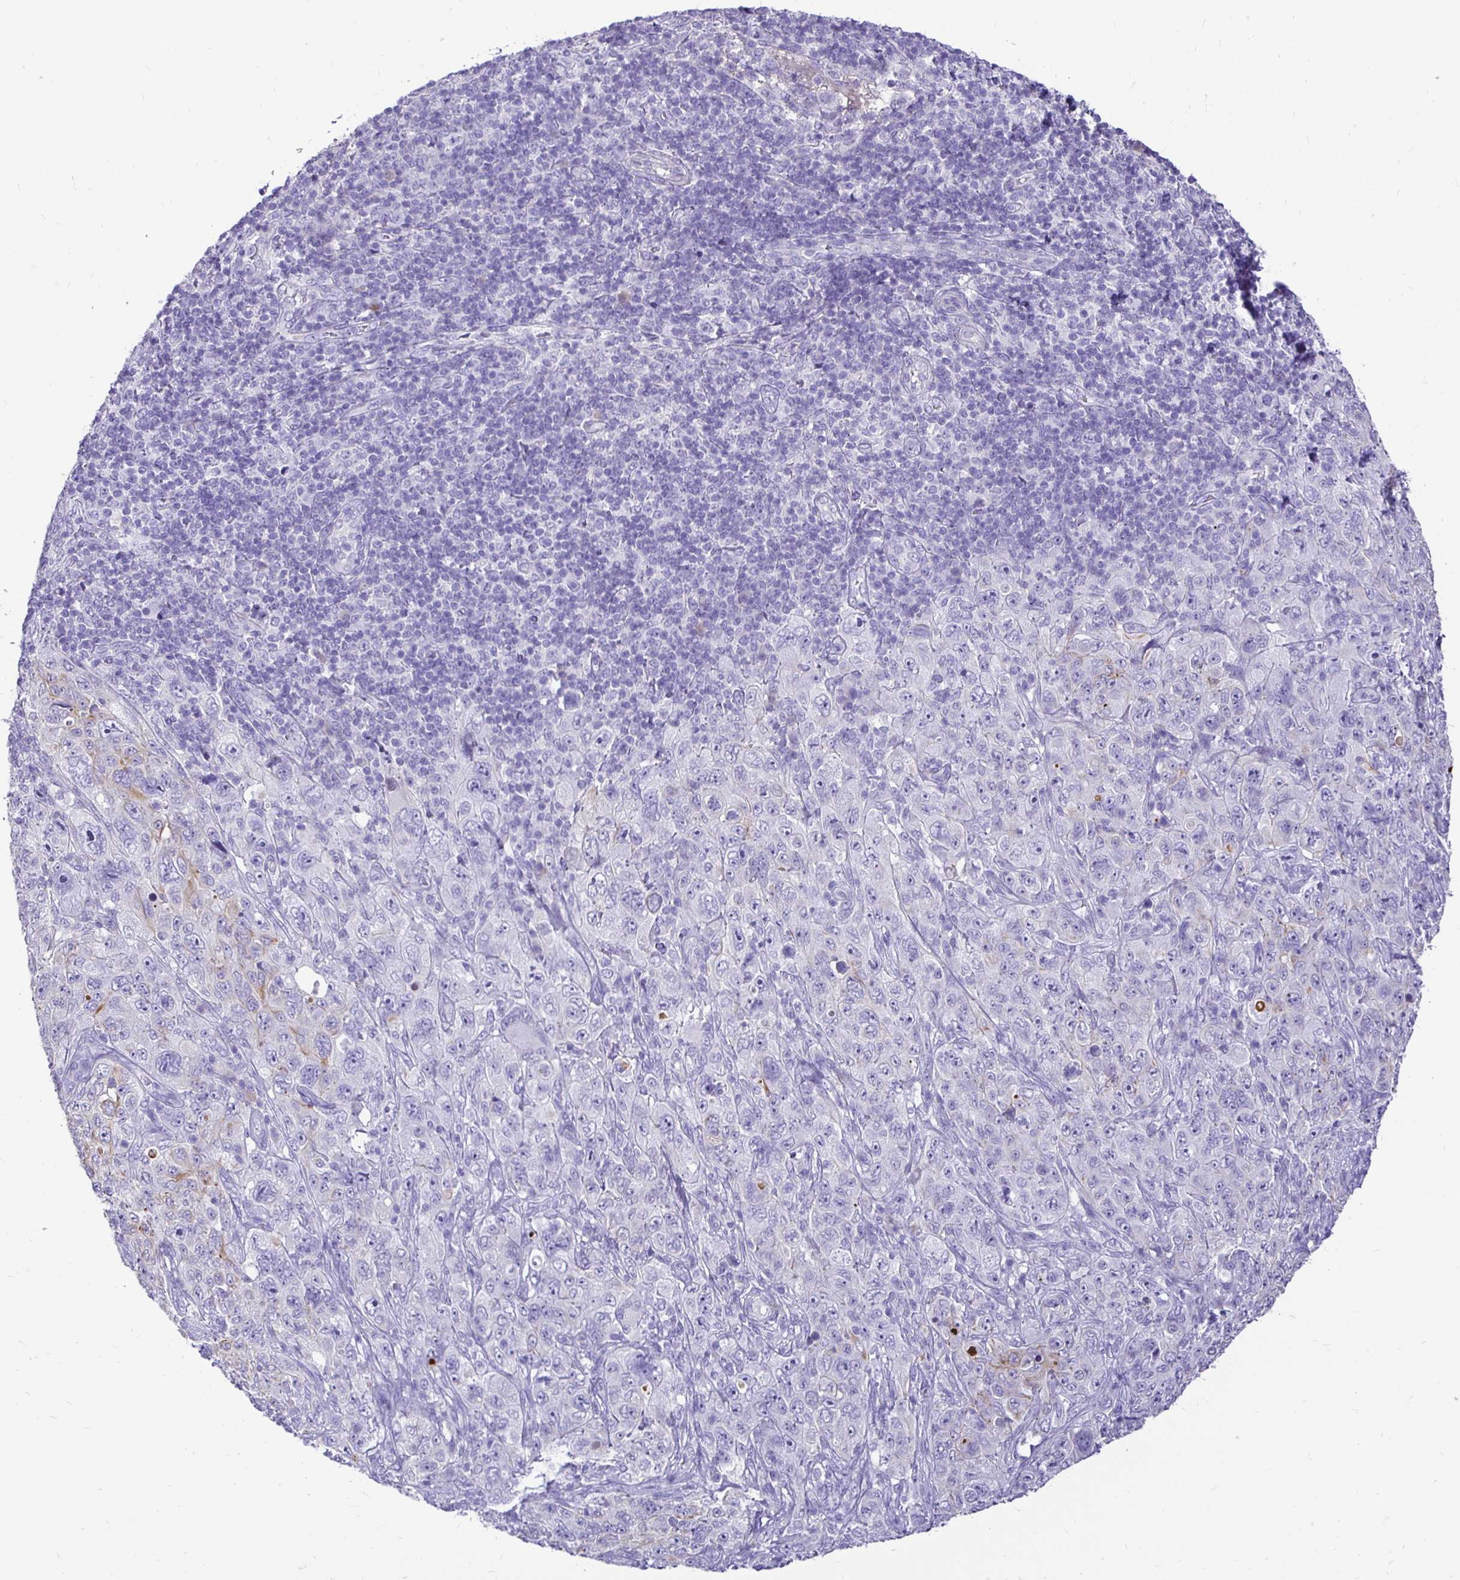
{"staining": {"intensity": "moderate", "quantity": "<25%", "location": "cytoplasmic/membranous"}, "tissue": "pancreatic cancer", "cell_type": "Tumor cells", "image_type": "cancer", "snomed": [{"axis": "morphology", "description": "Adenocarcinoma, NOS"}, {"axis": "topography", "description": "Pancreas"}], "caption": "Pancreatic cancer tissue displays moderate cytoplasmic/membranous staining in approximately <25% of tumor cells", "gene": "TAF1D", "patient": {"sex": "male", "age": 68}}